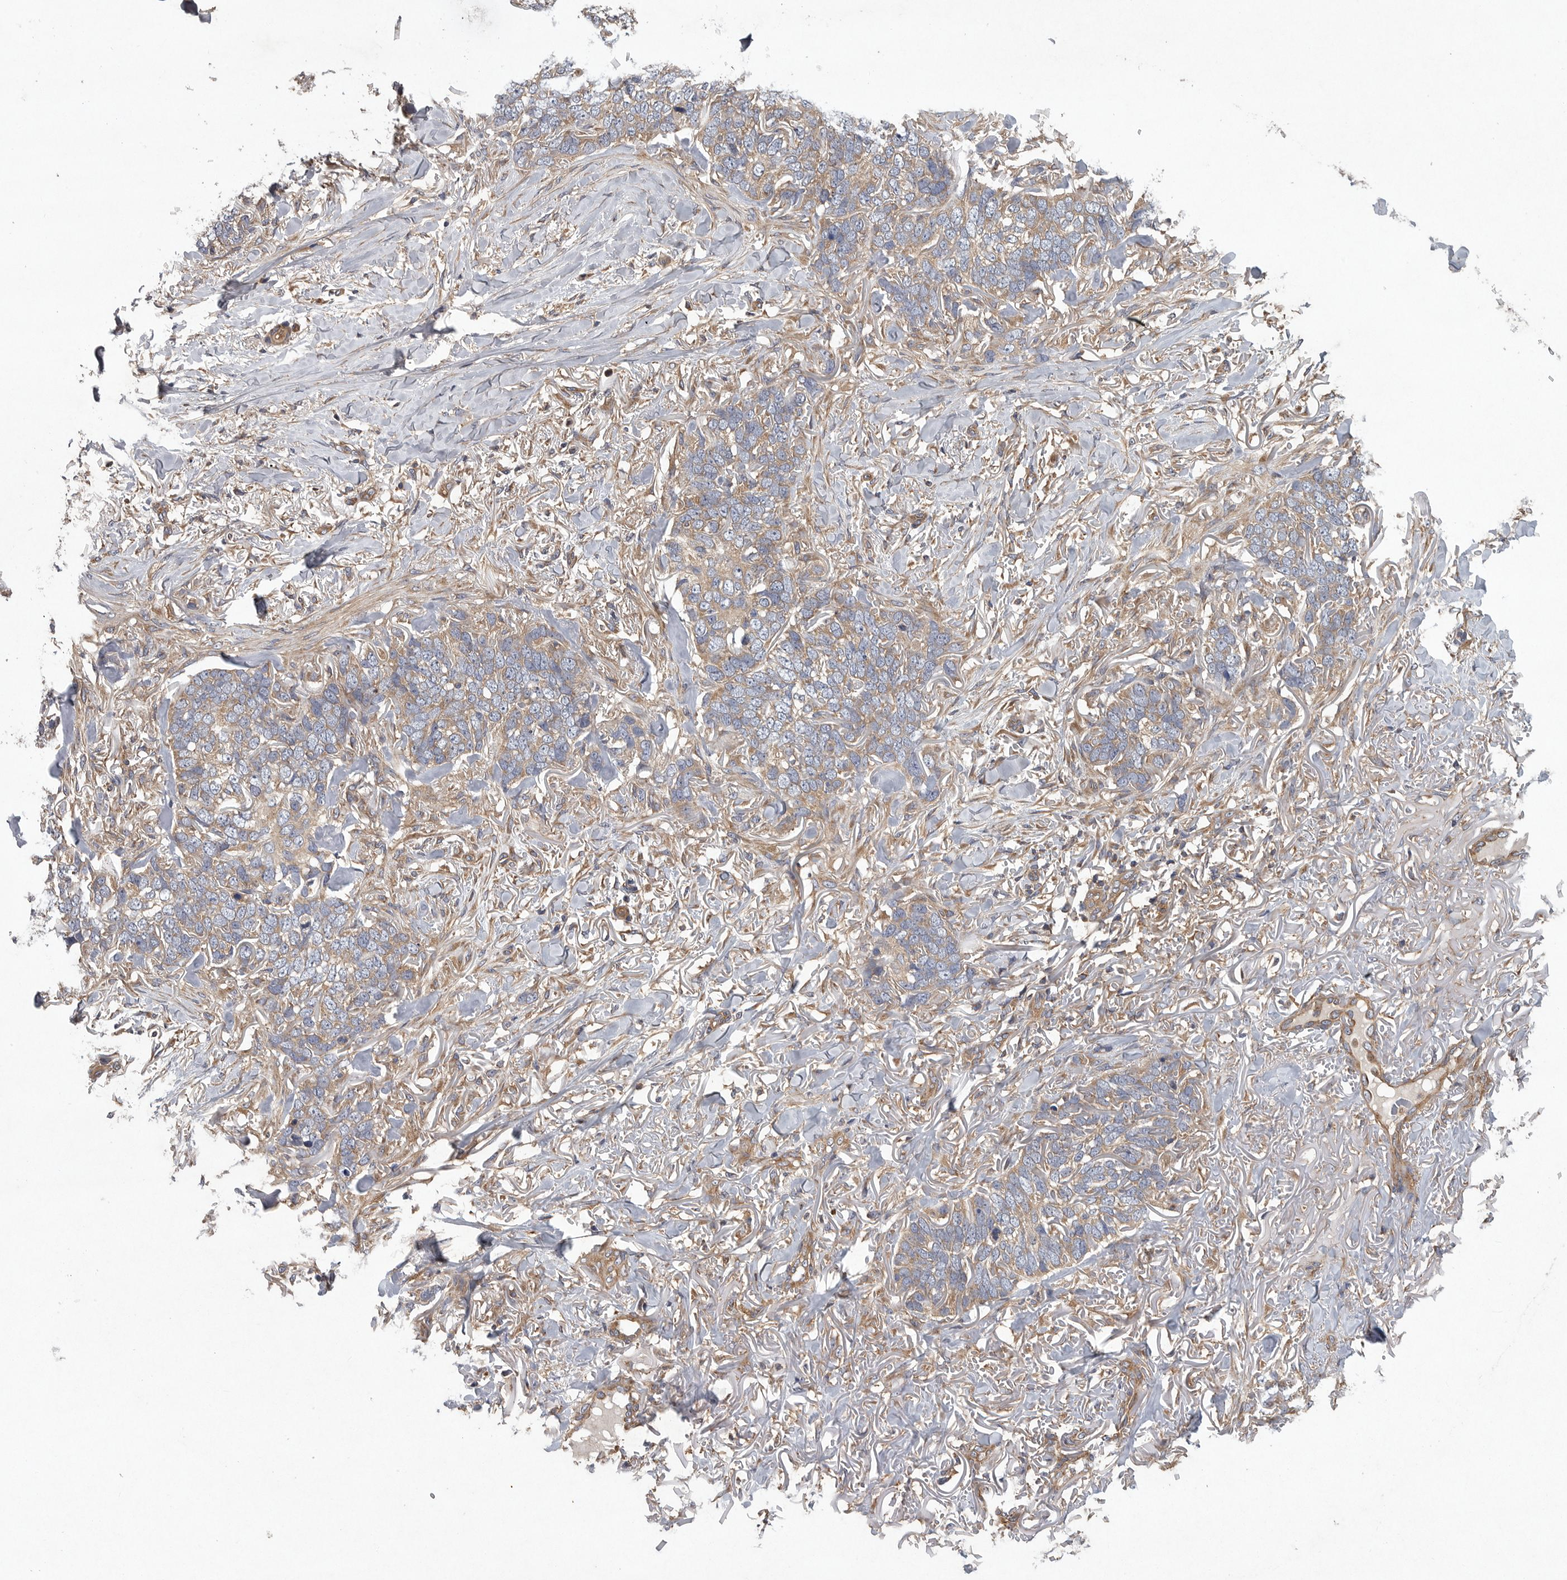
{"staining": {"intensity": "weak", "quantity": ">75%", "location": "cytoplasmic/membranous"}, "tissue": "skin cancer", "cell_type": "Tumor cells", "image_type": "cancer", "snomed": [{"axis": "morphology", "description": "Normal tissue, NOS"}, {"axis": "morphology", "description": "Basal cell carcinoma"}, {"axis": "topography", "description": "Skin"}], "caption": "Skin cancer stained with DAB immunohistochemistry shows low levels of weak cytoplasmic/membranous positivity in approximately >75% of tumor cells.", "gene": "OXR1", "patient": {"sex": "male", "age": 77}}